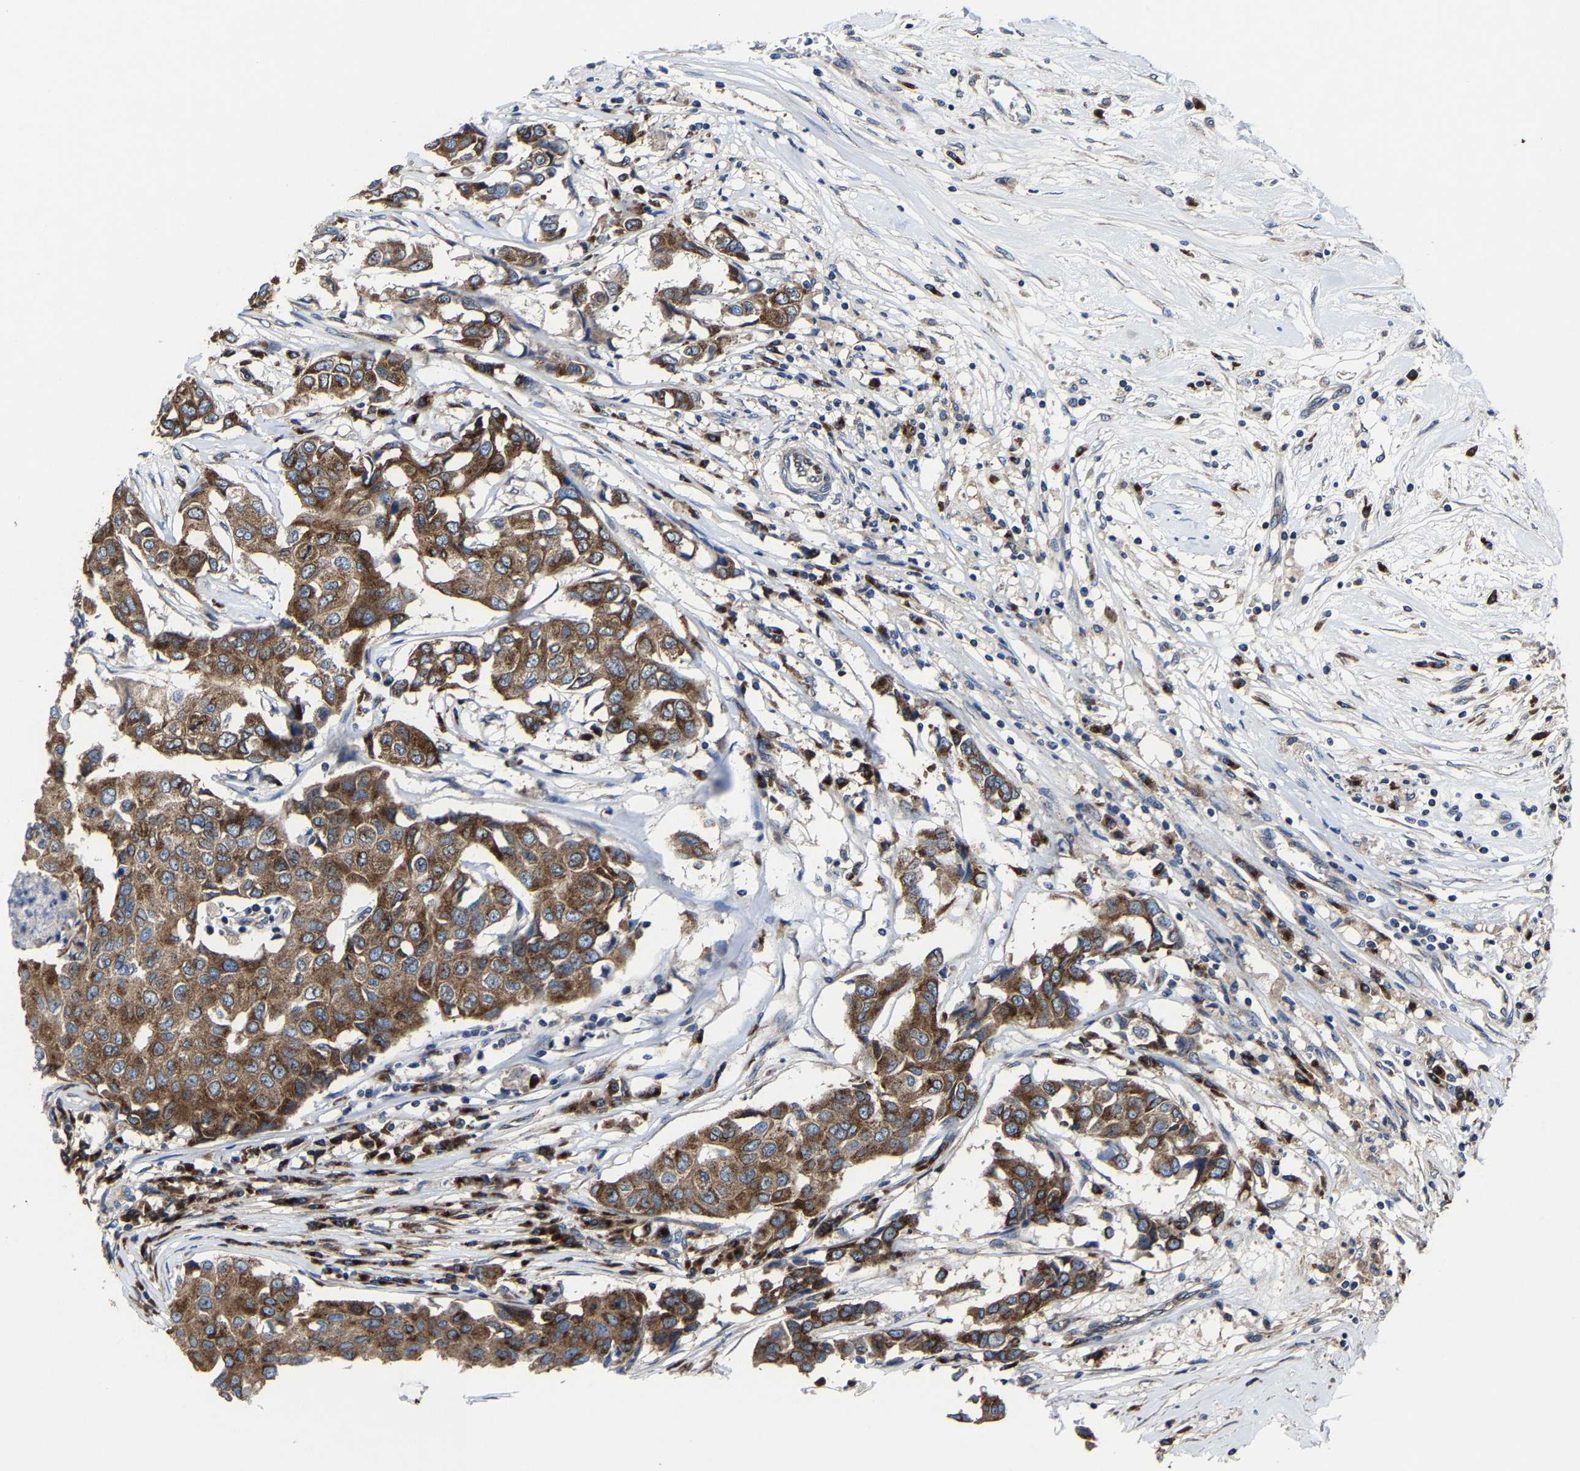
{"staining": {"intensity": "strong", "quantity": ">75%", "location": "cytoplasmic/membranous"}, "tissue": "breast cancer", "cell_type": "Tumor cells", "image_type": "cancer", "snomed": [{"axis": "morphology", "description": "Duct carcinoma"}, {"axis": "topography", "description": "Breast"}], "caption": "Strong cytoplasmic/membranous protein expression is identified in about >75% of tumor cells in breast cancer.", "gene": "EBAG9", "patient": {"sex": "female", "age": 80}}